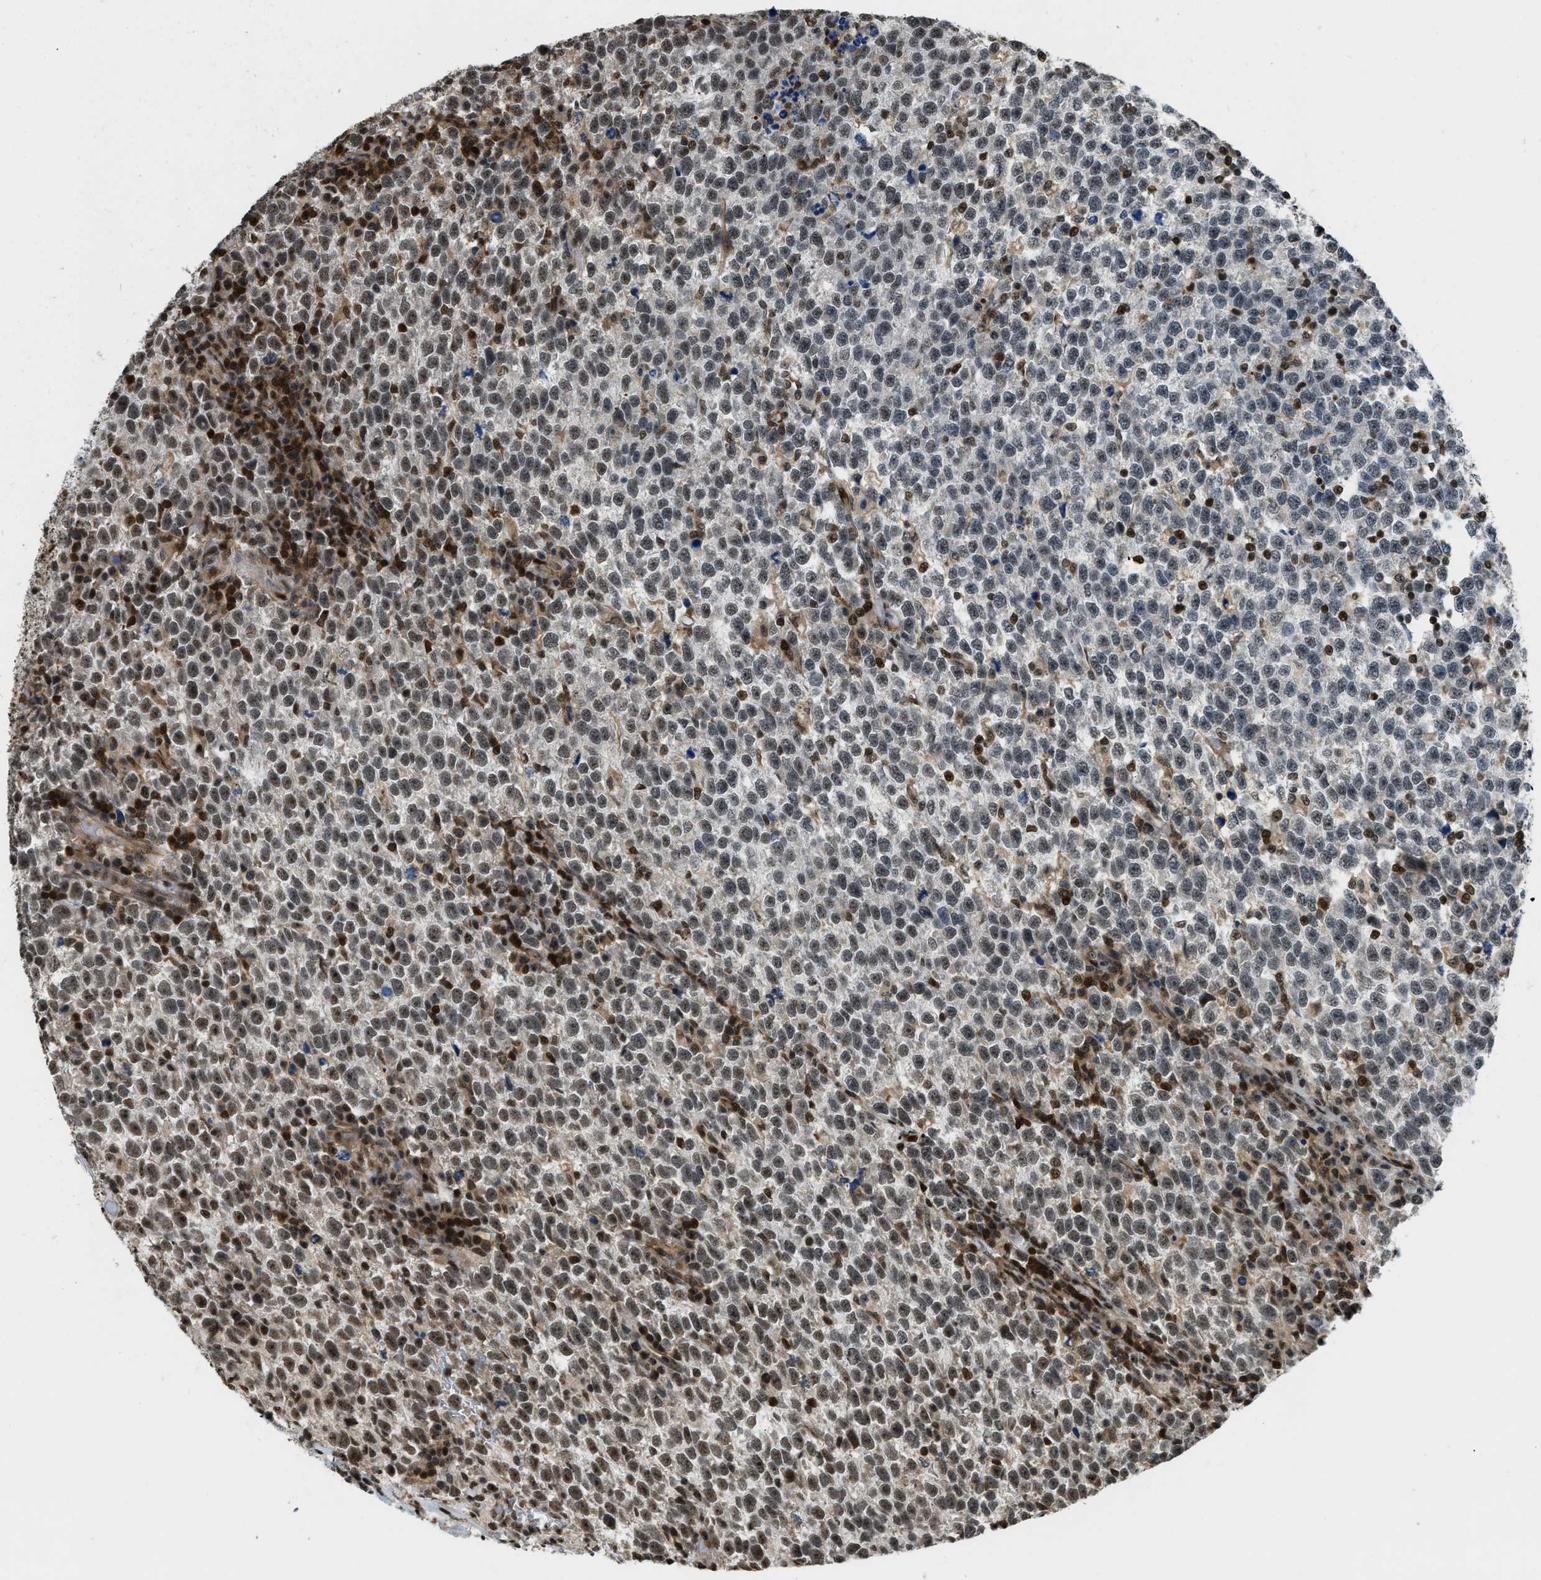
{"staining": {"intensity": "moderate", "quantity": "25%-75%", "location": "nuclear"}, "tissue": "testis cancer", "cell_type": "Tumor cells", "image_type": "cancer", "snomed": [{"axis": "morphology", "description": "Normal tissue, NOS"}, {"axis": "morphology", "description": "Seminoma, NOS"}, {"axis": "topography", "description": "Testis"}], "caption": "The photomicrograph displays staining of seminoma (testis), revealing moderate nuclear protein staining (brown color) within tumor cells. The protein is stained brown, and the nuclei are stained in blue (DAB IHC with brightfield microscopy, high magnification).", "gene": "E2F1", "patient": {"sex": "male", "age": 43}}